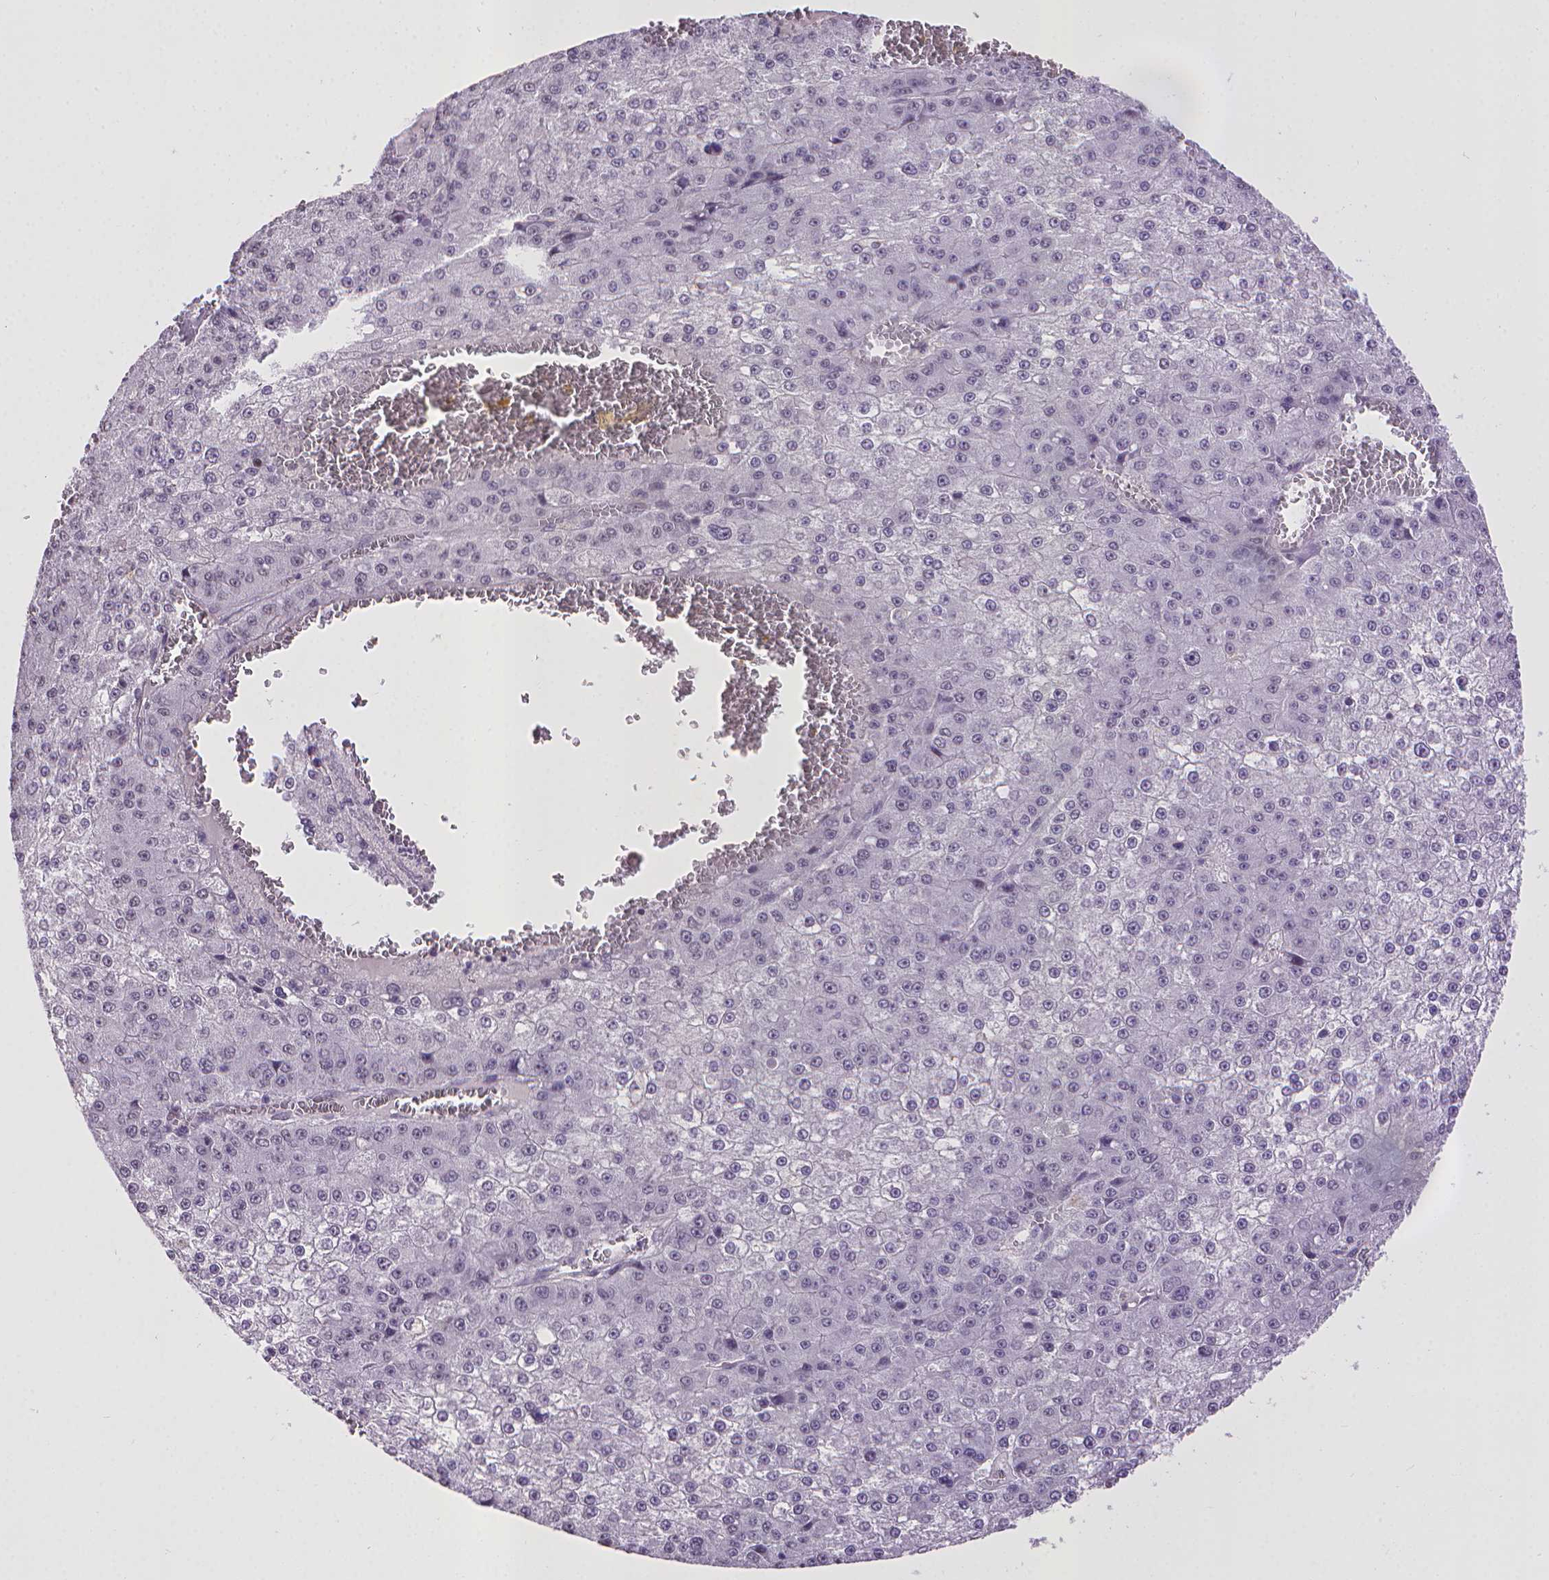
{"staining": {"intensity": "negative", "quantity": "none", "location": "none"}, "tissue": "liver cancer", "cell_type": "Tumor cells", "image_type": "cancer", "snomed": [{"axis": "morphology", "description": "Carcinoma, Hepatocellular, NOS"}, {"axis": "topography", "description": "Liver"}], "caption": "Immunohistochemistry histopathology image of neoplastic tissue: liver cancer (hepatocellular carcinoma) stained with DAB (3,3'-diaminobenzidine) demonstrates no significant protein staining in tumor cells.", "gene": "KMO", "patient": {"sex": "female", "age": 73}}